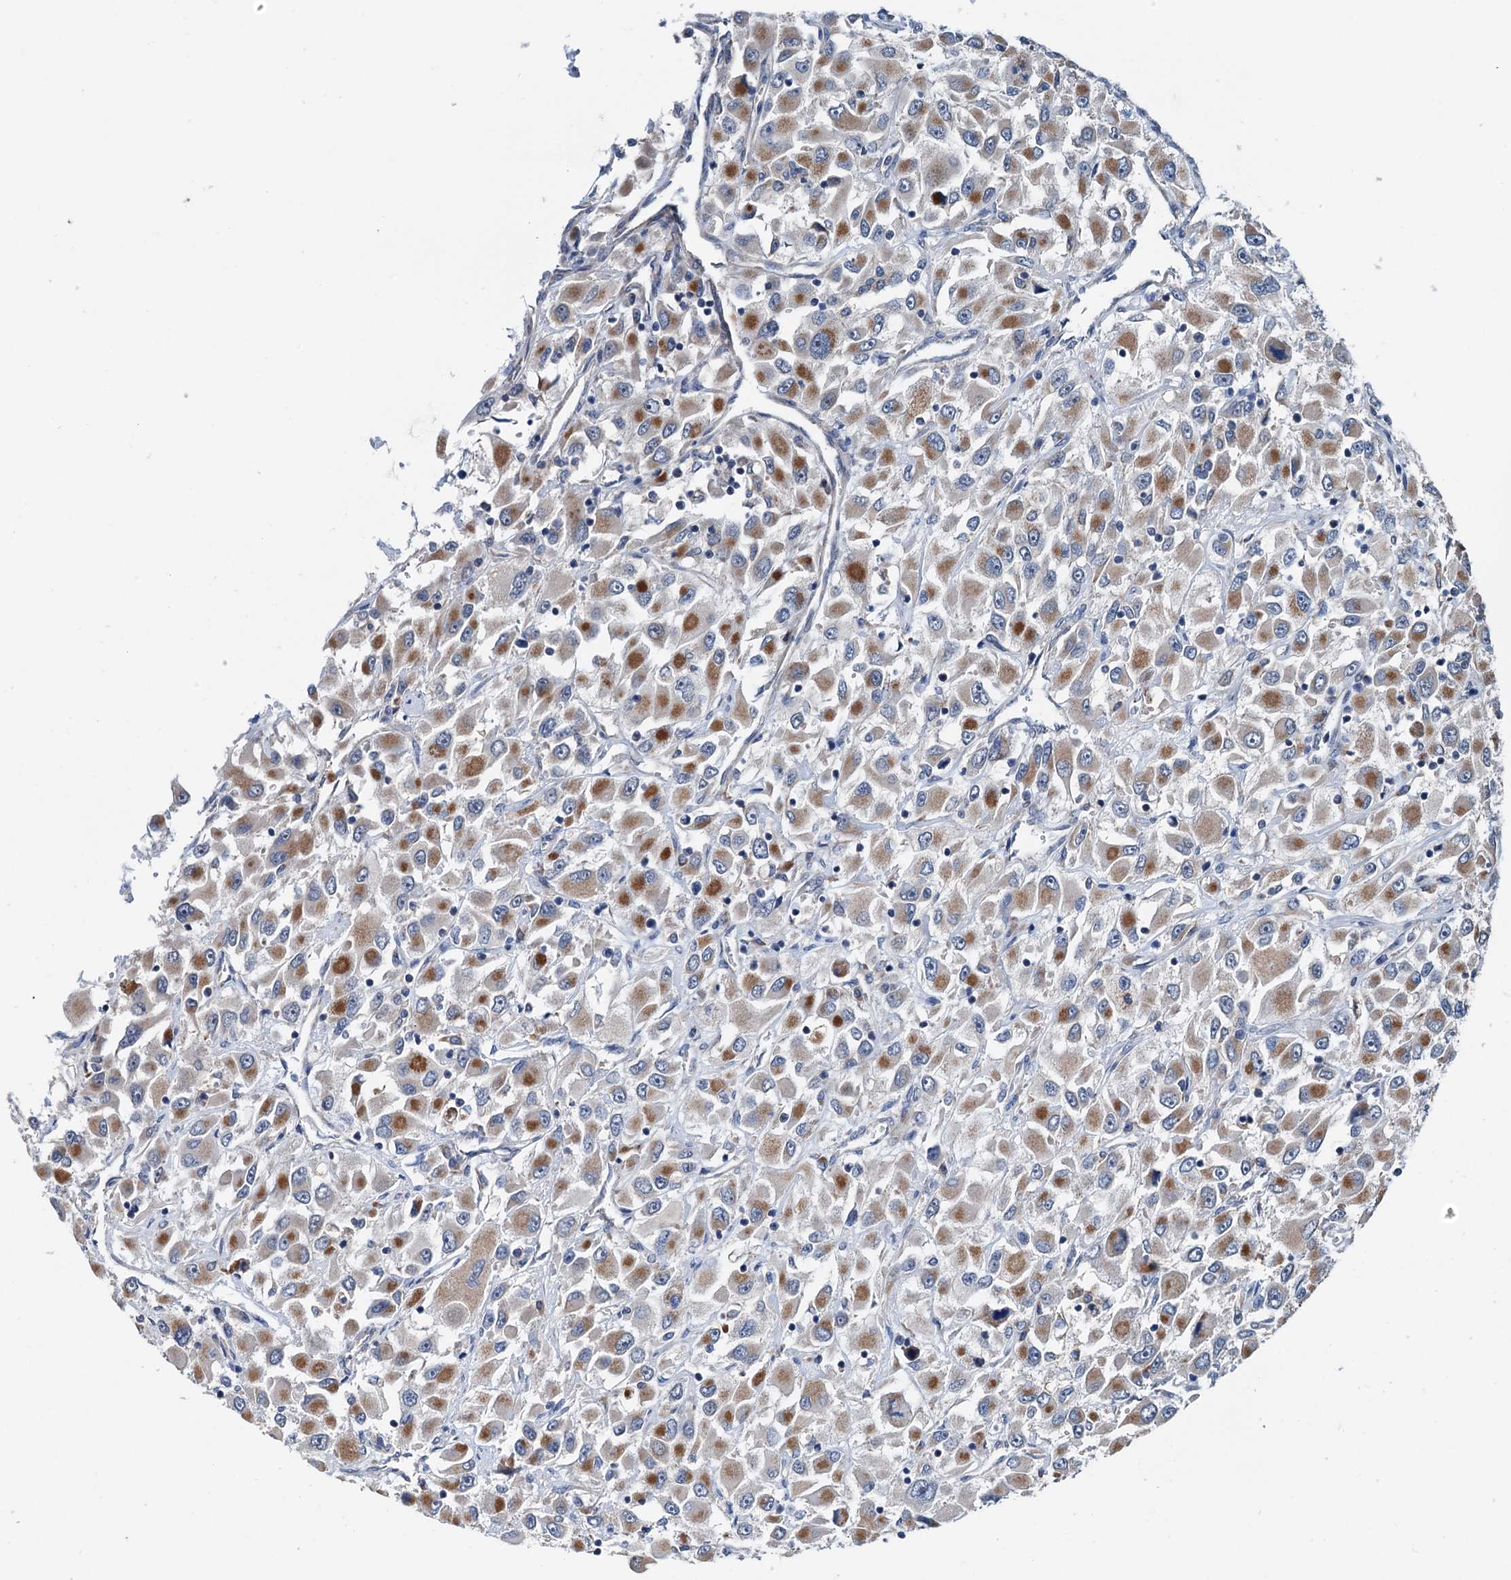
{"staining": {"intensity": "moderate", "quantity": "25%-75%", "location": "cytoplasmic/membranous"}, "tissue": "renal cancer", "cell_type": "Tumor cells", "image_type": "cancer", "snomed": [{"axis": "morphology", "description": "Adenocarcinoma, NOS"}, {"axis": "topography", "description": "Kidney"}], "caption": "The histopathology image demonstrates a brown stain indicating the presence of a protein in the cytoplasmic/membranous of tumor cells in renal cancer (adenocarcinoma).", "gene": "ELAC1", "patient": {"sex": "female", "age": 52}}